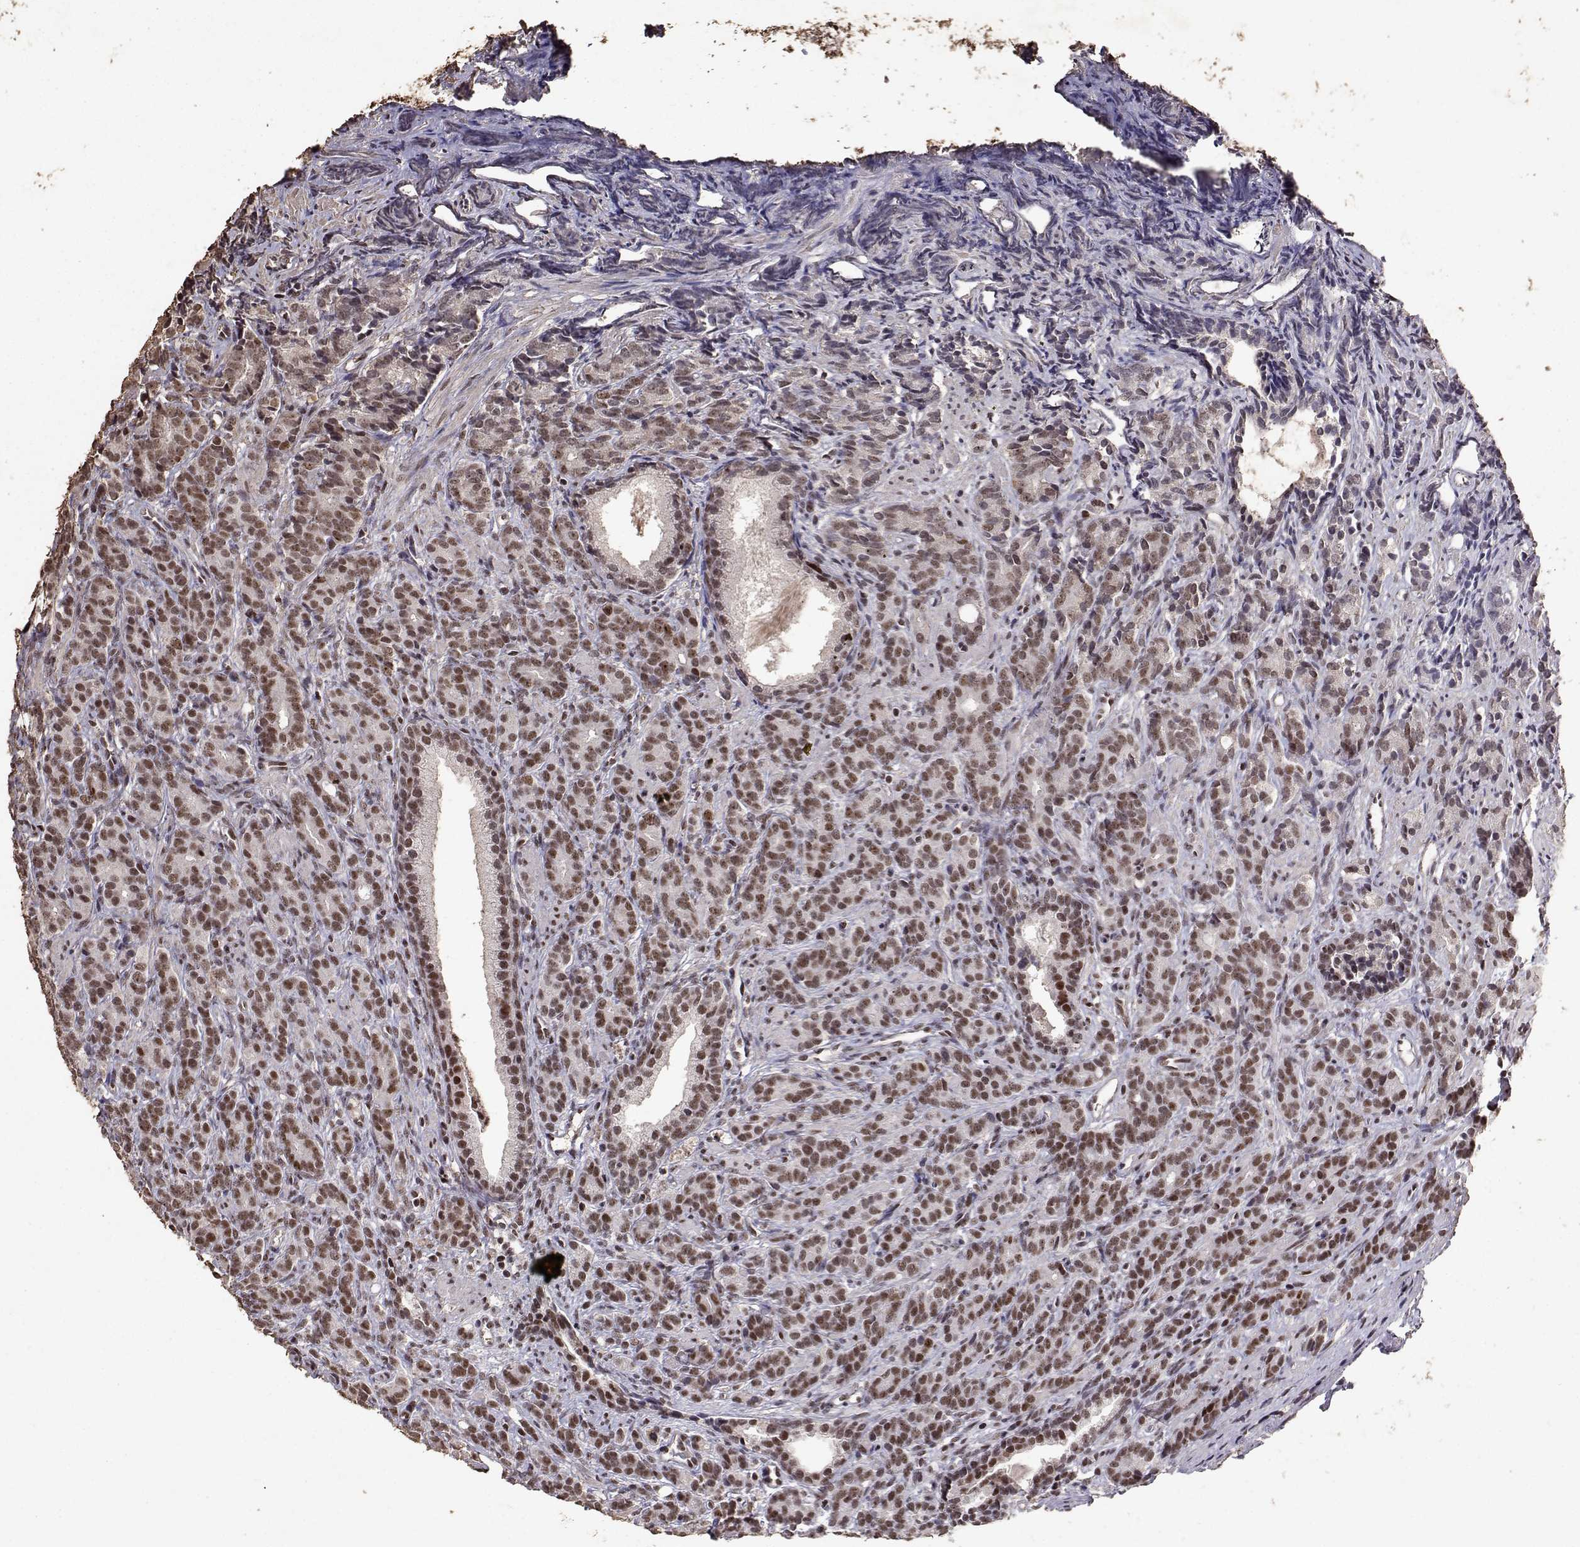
{"staining": {"intensity": "moderate", "quantity": ">75%", "location": "nuclear"}, "tissue": "prostate cancer", "cell_type": "Tumor cells", "image_type": "cancer", "snomed": [{"axis": "morphology", "description": "Adenocarcinoma, High grade"}, {"axis": "topography", "description": "Prostate"}], "caption": "A high-resolution micrograph shows immunohistochemistry (IHC) staining of prostate cancer, which displays moderate nuclear positivity in about >75% of tumor cells.", "gene": "TOE1", "patient": {"sex": "male", "age": 84}}